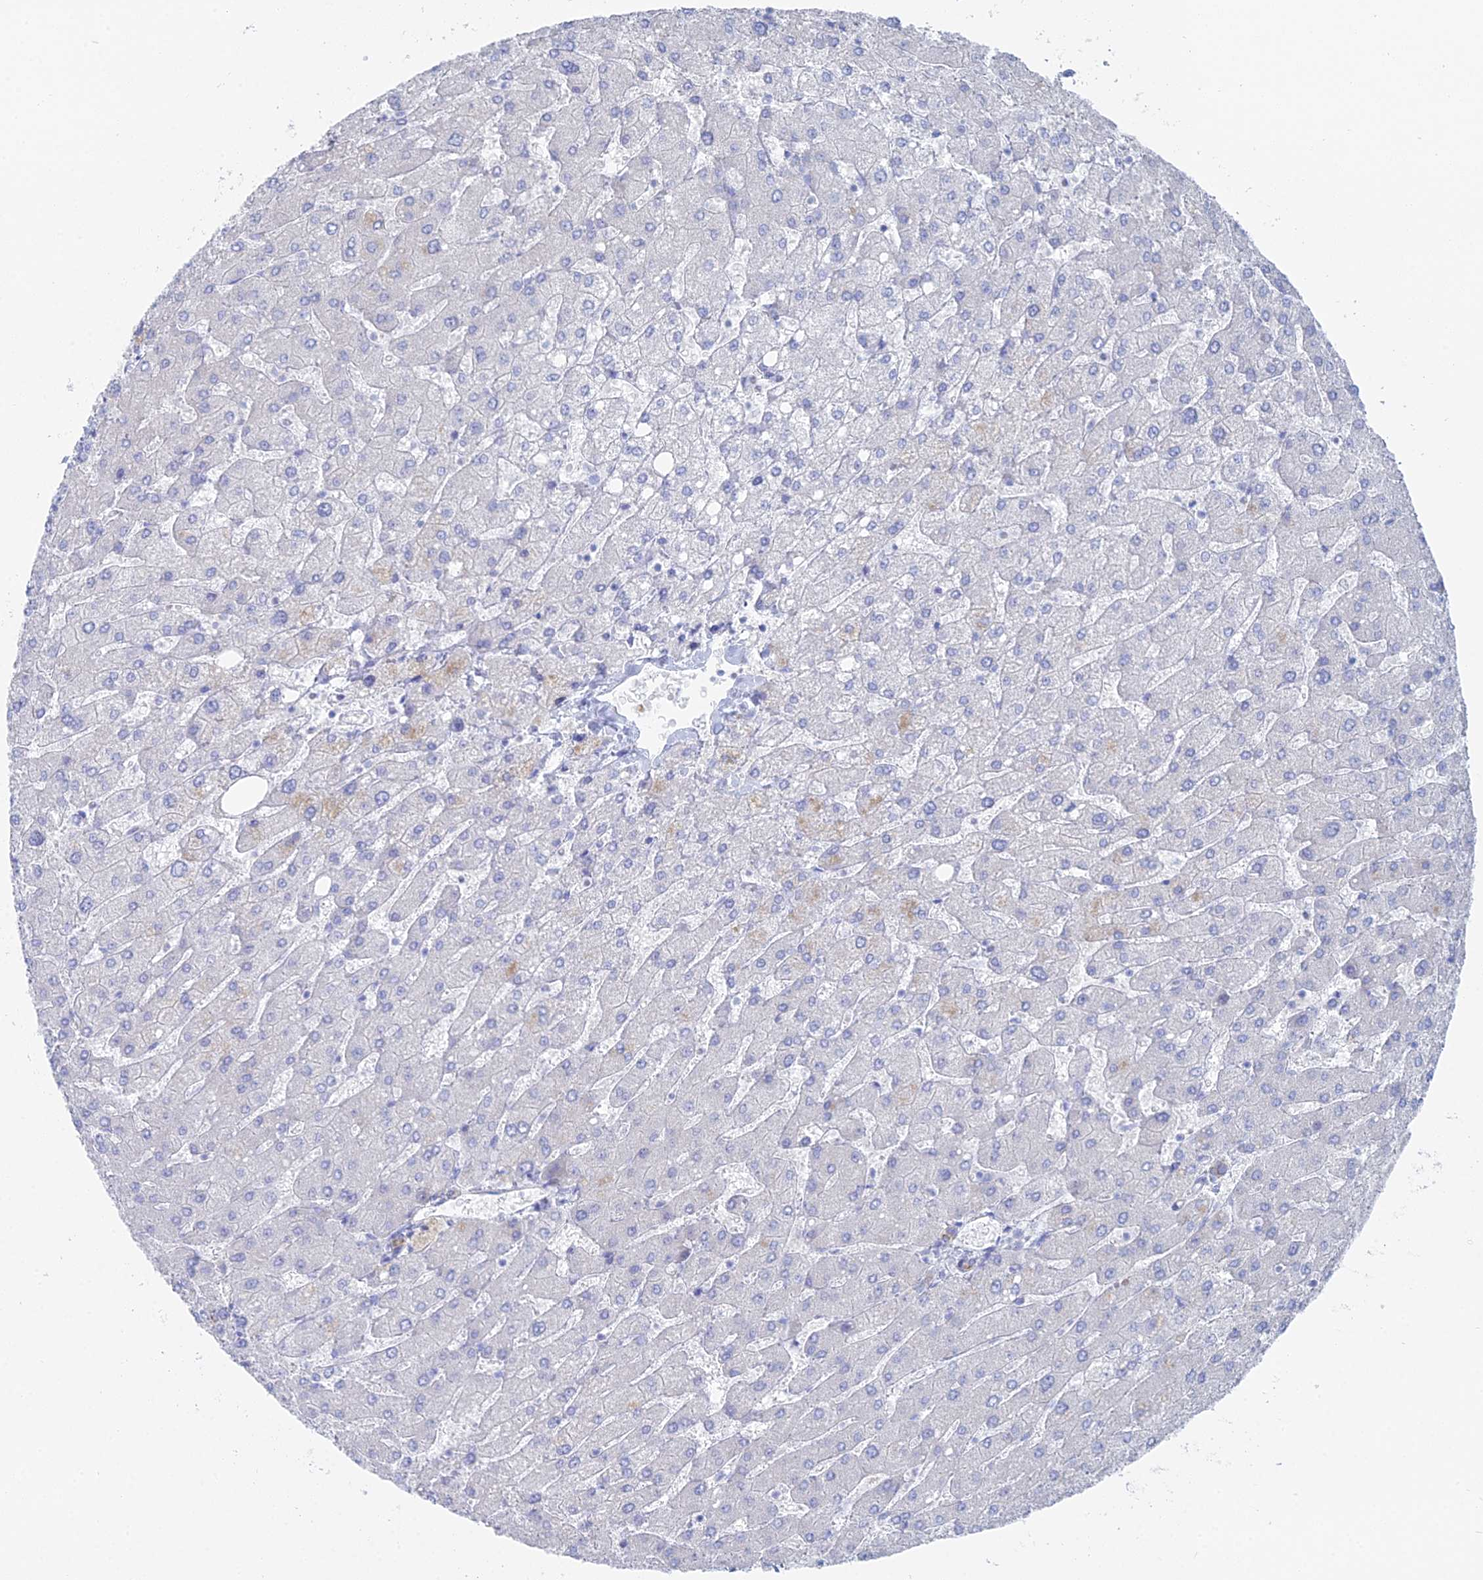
{"staining": {"intensity": "moderate", "quantity": "25%-75%", "location": "cytoplasmic/membranous"}, "tissue": "liver", "cell_type": "Cholangiocytes", "image_type": "normal", "snomed": [{"axis": "morphology", "description": "Normal tissue, NOS"}, {"axis": "topography", "description": "Liver"}], "caption": "Brown immunohistochemical staining in normal human liver exhibits moderate cytoplasmic/membranous staining in about 25%-75% of cholangiocytes. (Brightfield microscopy of DAB IHC at high magnification).", "gene": "DHX34", "patient": {"sex": "male", "age": 55}}